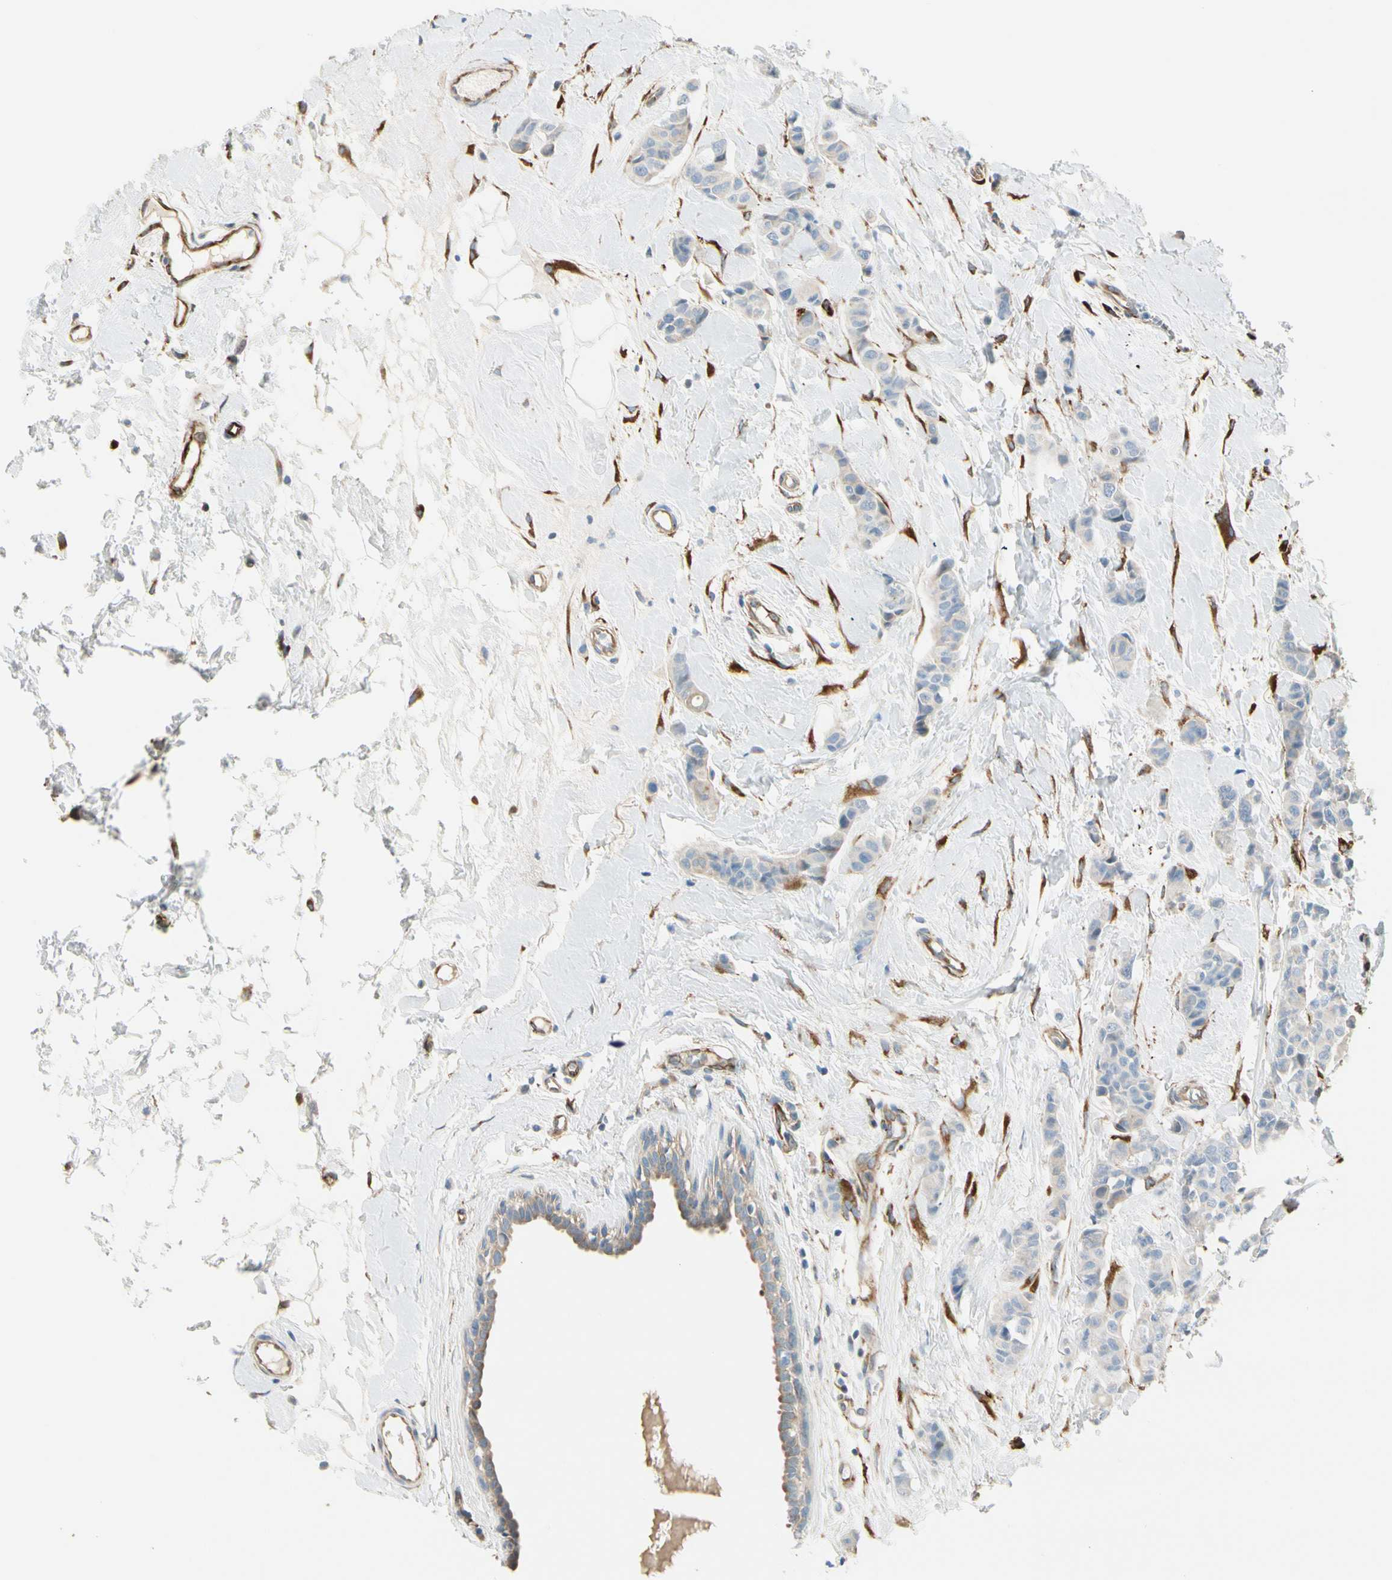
{"staining": {"intensity": "weak", "quantity": "<25%", "location": "cytoplasmic/membranous"}, "tissue": "breast cancer", "cell_type": "Tumor cells", "image_type": "cancer", "snomed": [{"axis": "morphology", "description": "Normal tissue, NOS"}, {"axis": "morphology", "description": "Duct carcinoma"}, {"axis": "topography", "description": "Breast"}], "caption": "Micrograph shows no significant protein positivity in tumor cells of breast infiltrating ductal carcinoma. (Stains: DAB IHC with hematoxylin counter stain, Microscopy: brightfield microscopy at high magnification).", "gene": "FKBP7", "patient": {"sex": "female", "age": 40}}